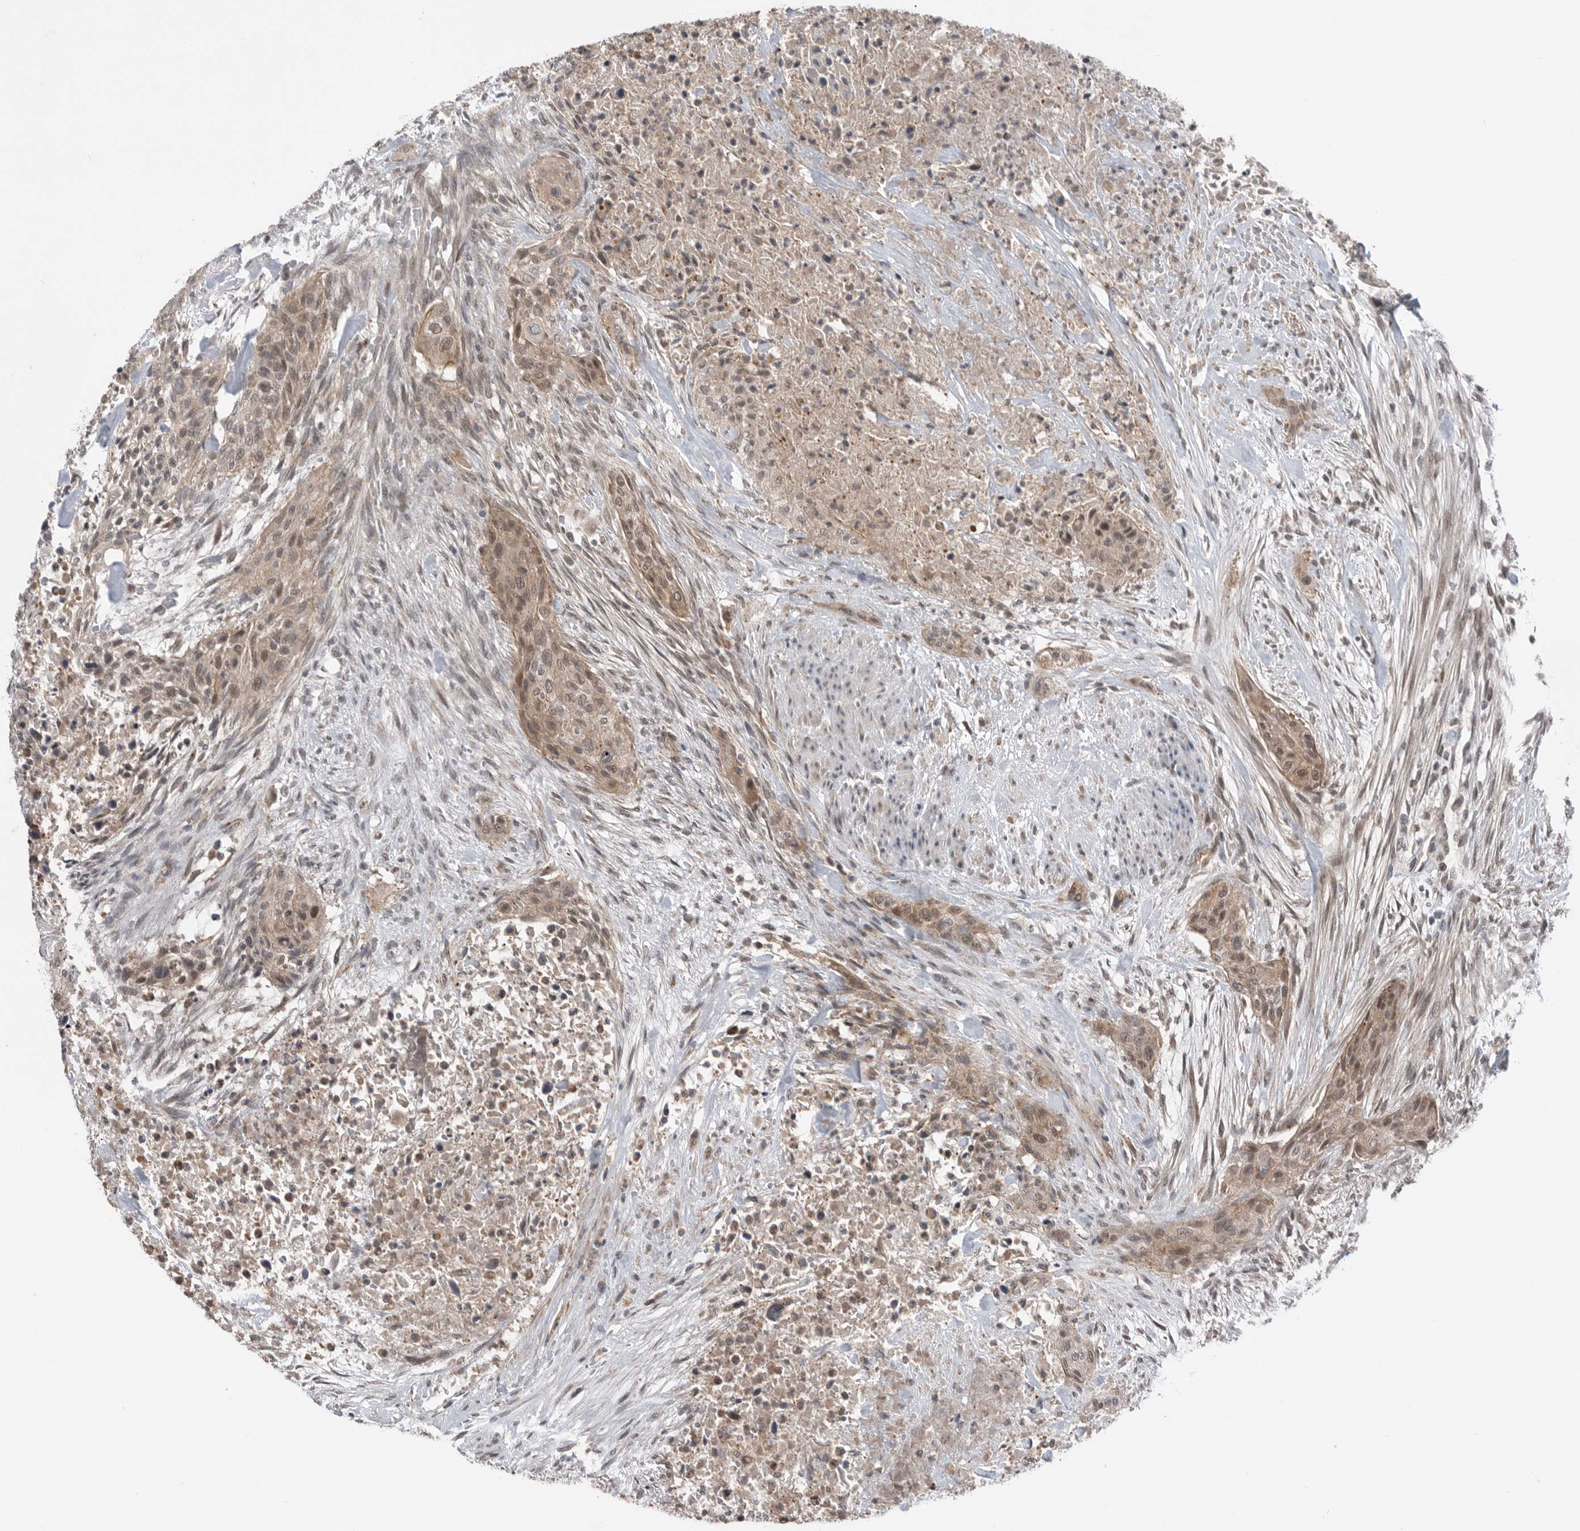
{"staining": {"intensity": "weak", "quantity": ">75%", "location": "cytoplasmic/membranous,nuclear"}, "tissue": "urothelial cancer", "cell_type": "Tumor cells", "image_type": "cancer", "snomed": [{"axis": "morphology", "description": "Urothelial carcinoma, High grade"}, {"axis": "topography", "description": "Urinary bladder"}], "caption": "Urothelial cancer was stained to show a protein in brown. There is low levels of weak cytoplasmic/membranous and nuclear staining in approximately >75% of tumor cells.", "gene": "NTAQ1", "patient": {"sex": "male", "age": 35}}